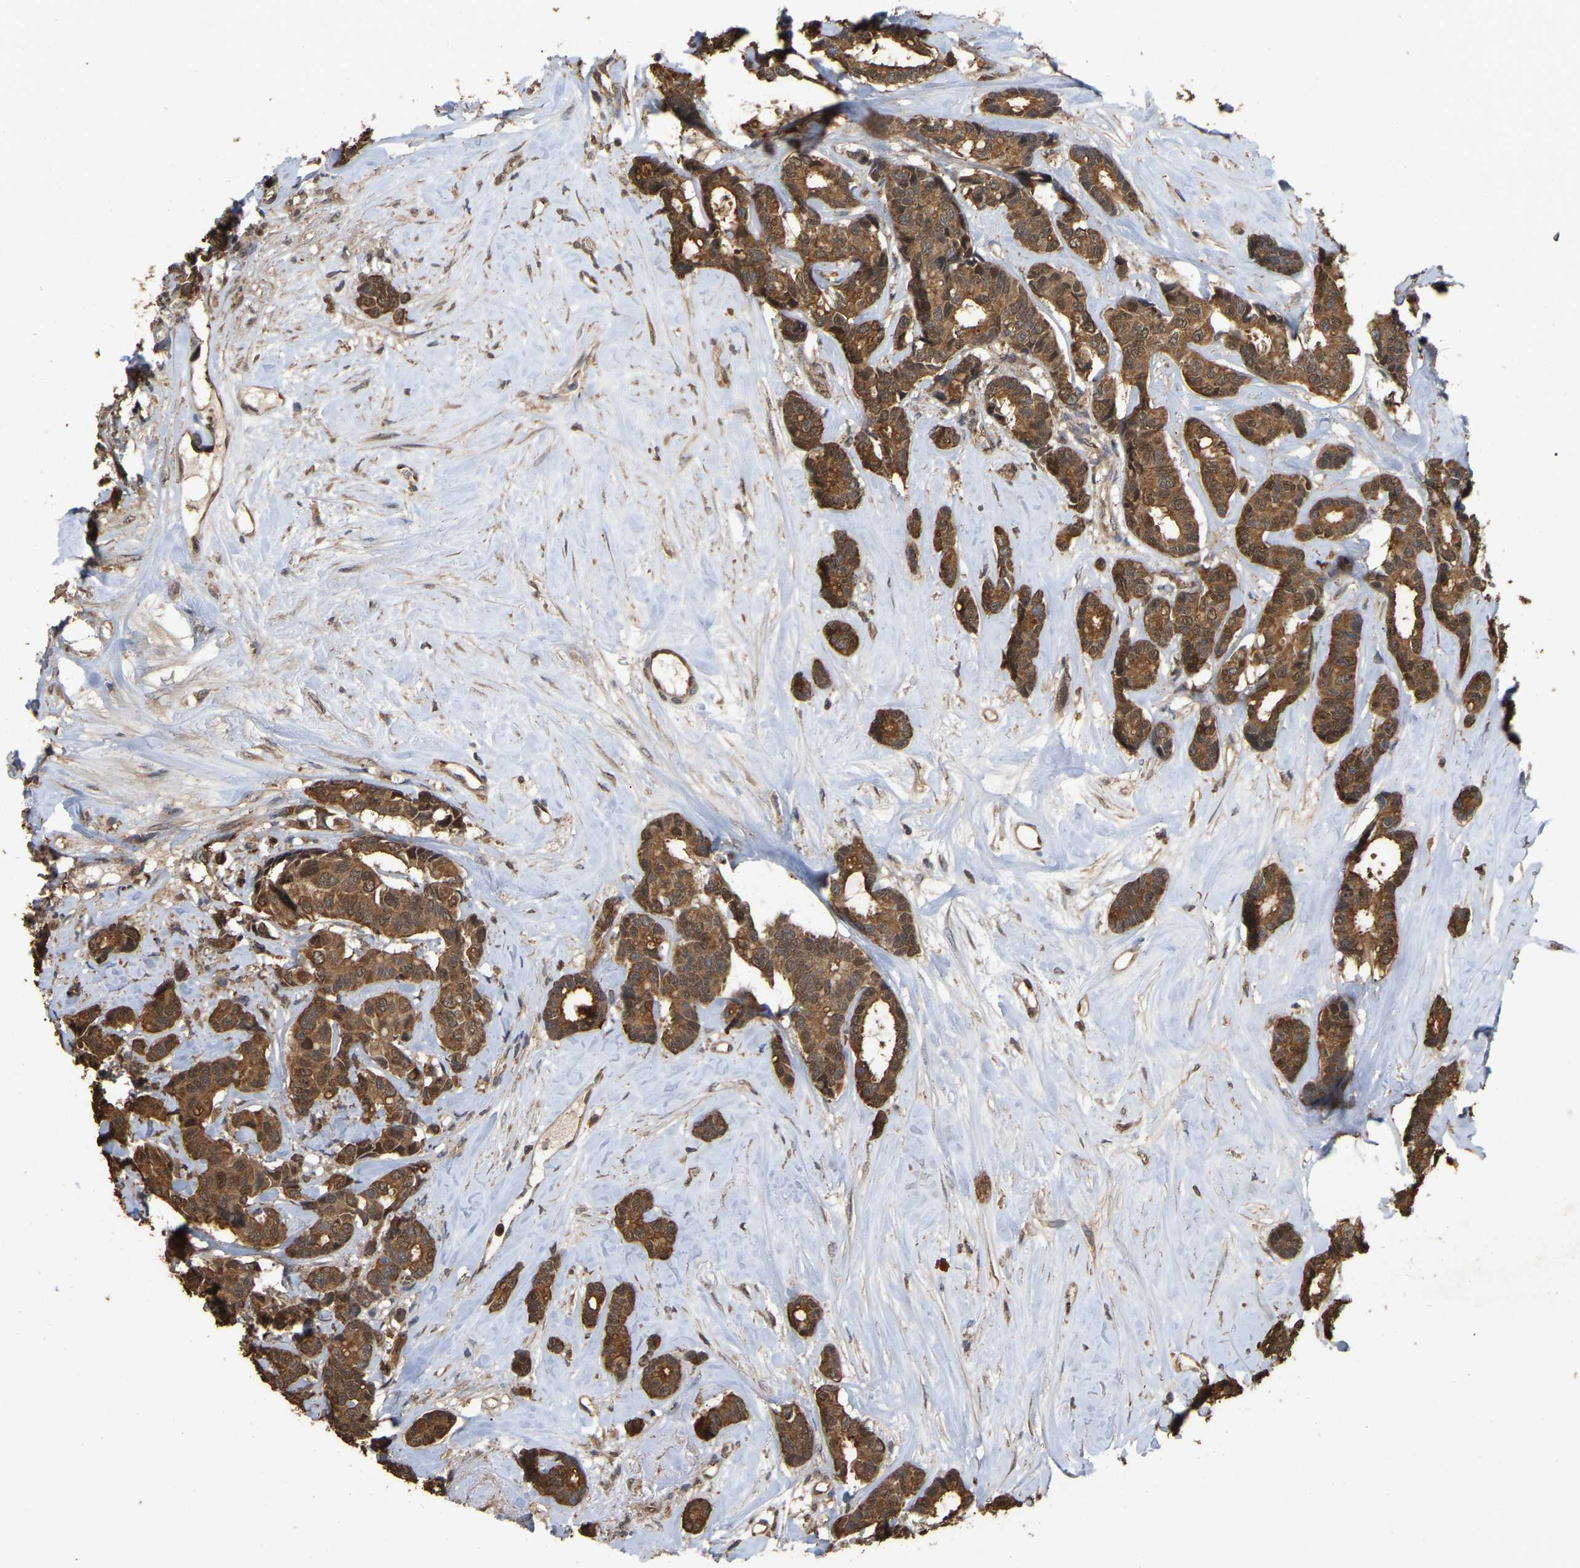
{"staining": {"intensity": "strong", "quantity": ">75%", "location": "cytoplasmic/membranous"}, "tissue": "breast cancer", "cell_type": "Tumor cells", "image_type": "cancer", "snomed": [{"axis": "morphology", "description": "Duct carcinoma"}, {"axis": "topography", "description": "Breast"}], "caption": "Strong cytoplasmic/membranous positivity for a protein is identified in approximately >75% of tumor cells of breast infiltrating ductal carcinoma using immunohistochemistry.", "gene": "FAM219A", "patient": {"sex": "female", "age": 87}}